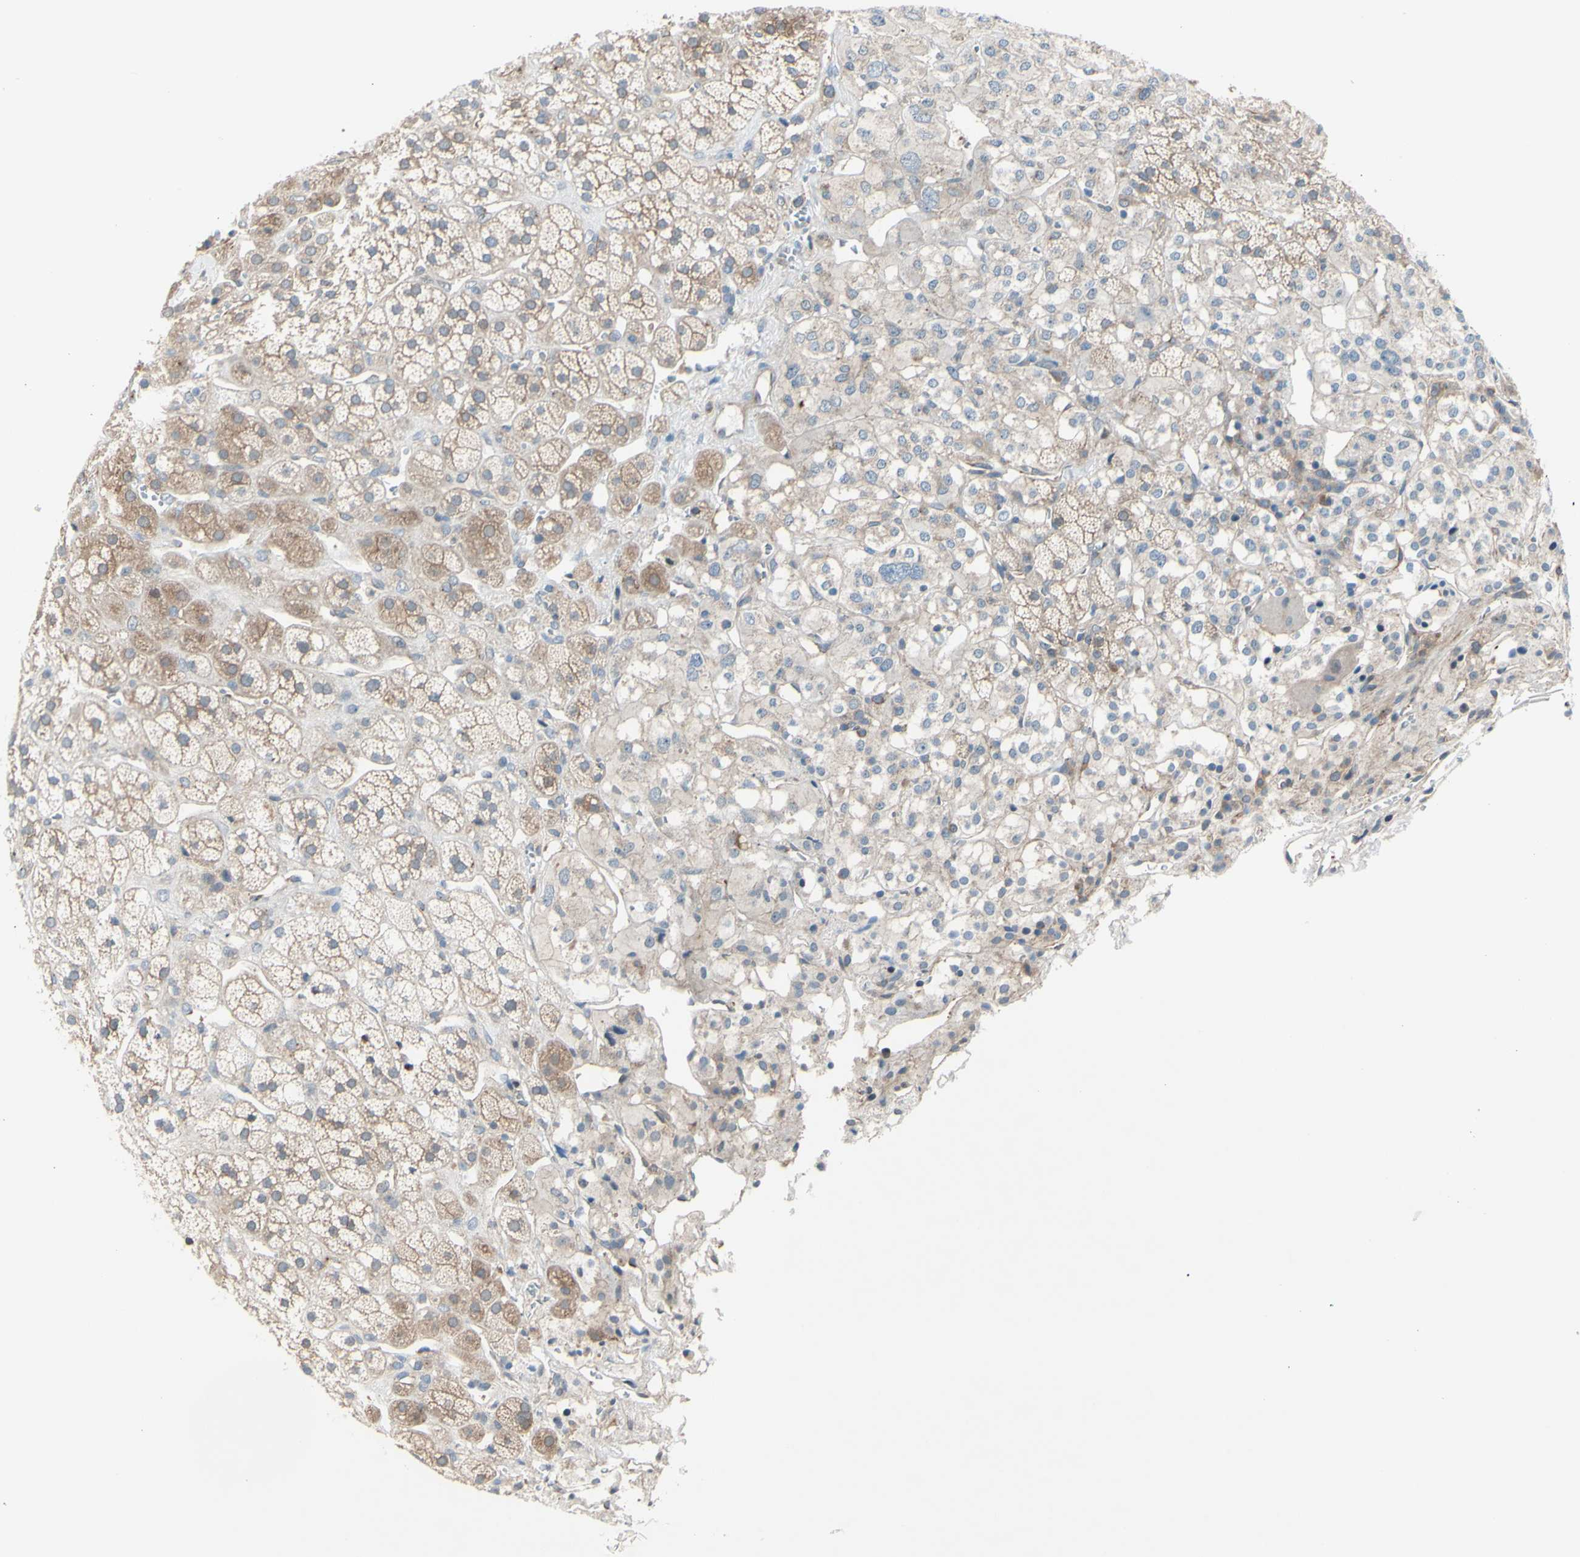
{"staining": {"intensity": "moderate", "quantity": ">75%", "location": "cytoplasmic/membranous"}, "tissue": "adrenal gland", "cell_type": "Glandular cells", "image_type": "normal", "snomed": [{"axis": "morphology", "description": "Normal tissue, NOS"}, {"axis": "topography", "description": "Adrenal gland"}], "caption": "Immunohistochemistry (IHC) of unremarkable human adrenal gland displays medium levels of moderate cytoplasmic/membranous positivity in about >75% of glandular cells. (Brightfield microscopy of DAB IHC at high magnification).", "gene": "DYNLRB1", "patient": {"sex": "male", "age": 56}}